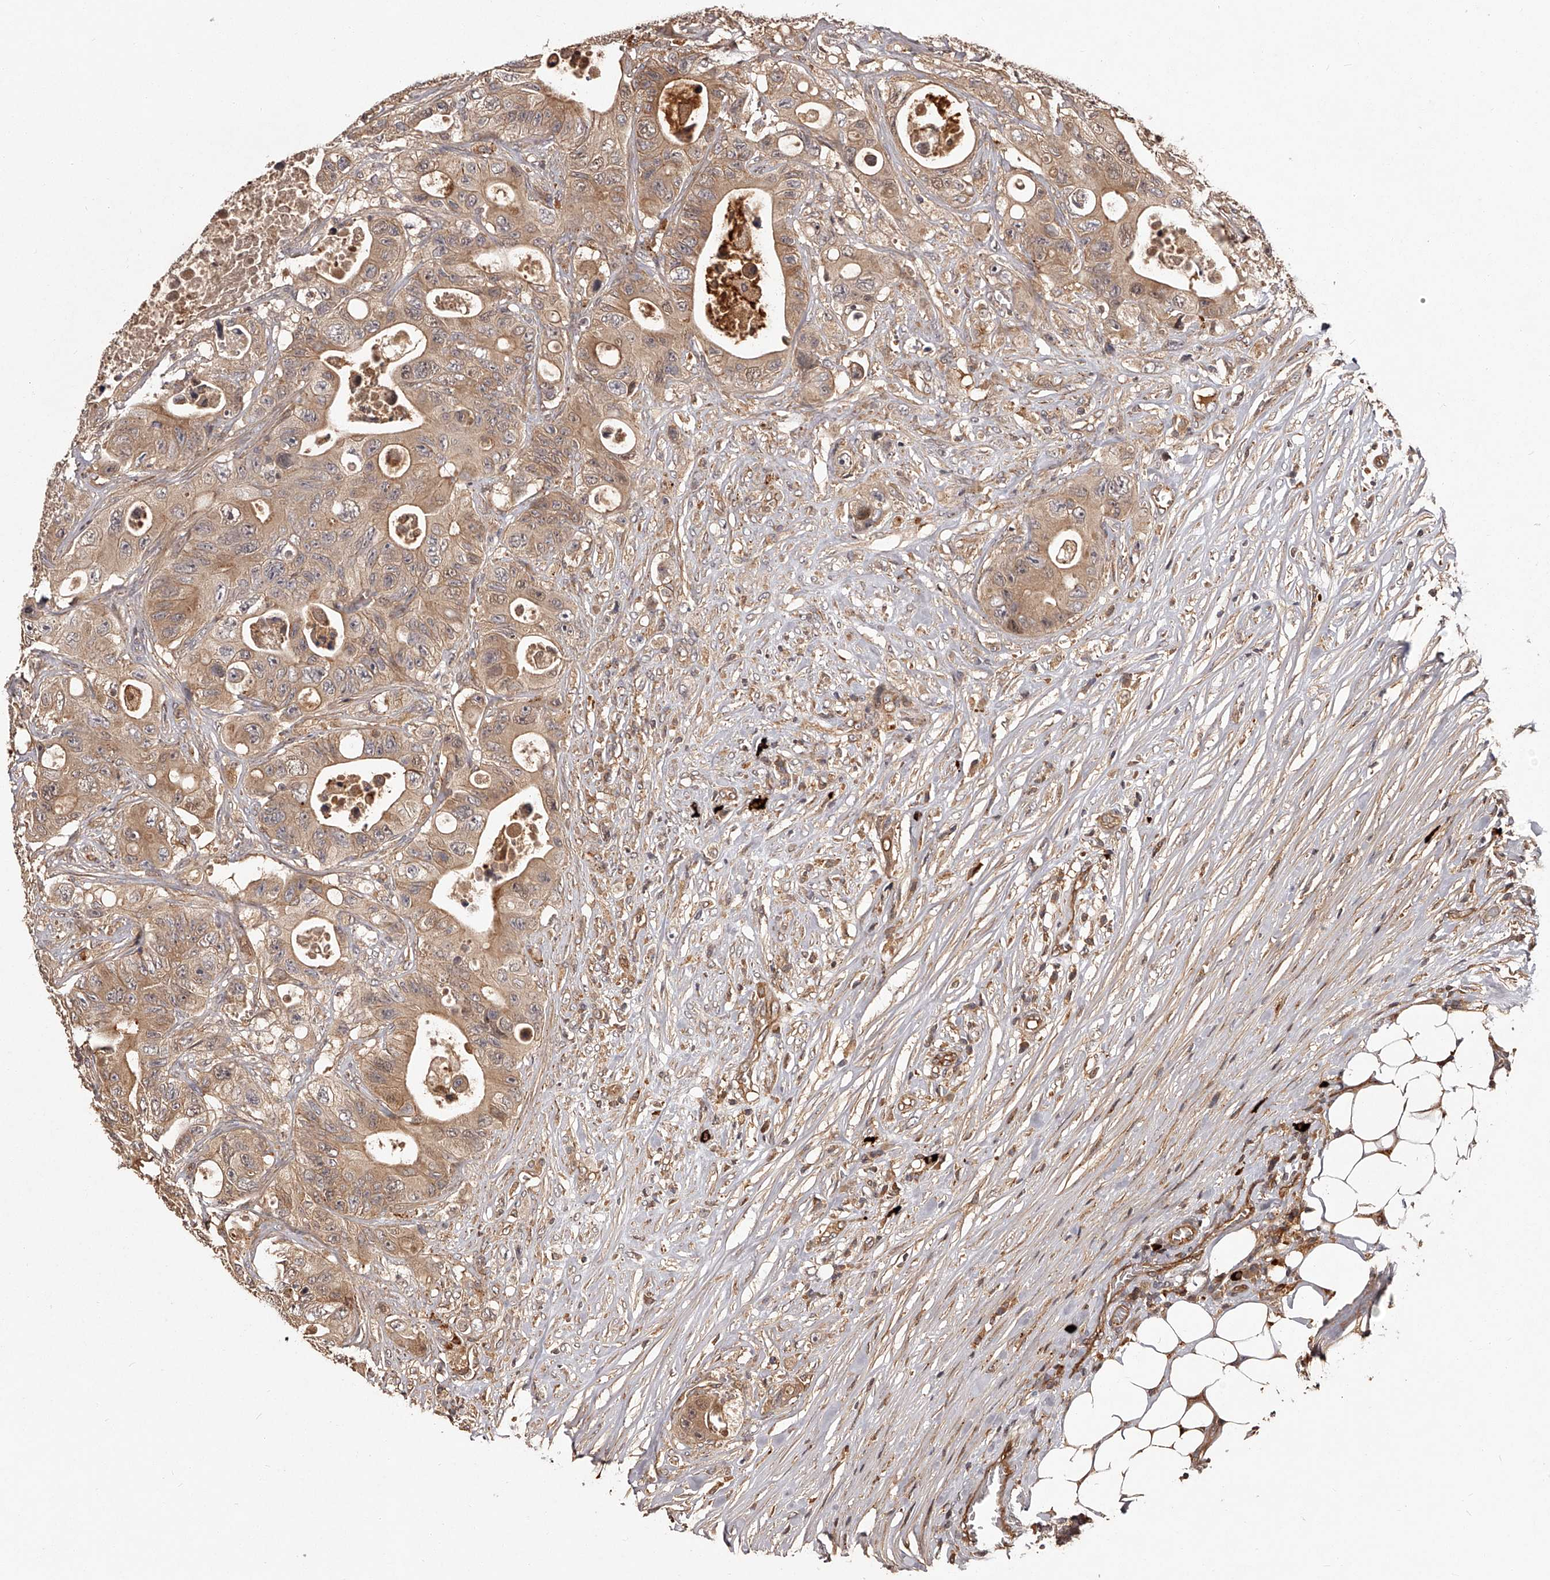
{"staining": {"intensity": "moderate", "quantity": ">75%", "location": "cytoplasmic/membranous"}, "tissue": "colorectal cancer", "cell_type": "Tumor cells", "image_type": "cancer", "snomed": [{"axis": "morphology", "description": "Adenocarcinoma, NOS"}, {"axis": "topography", "description": "Colon"}], "caption": "A histopathology image showing moderate cytoplasmic/membranous staining in approximately >75% of tumor cells in adenocarcinoma (colorectal), as visualized by brown immunohistochemical staining.", "gene": "CRYZL1", "patient": {"sex": "female", "age": 46}}